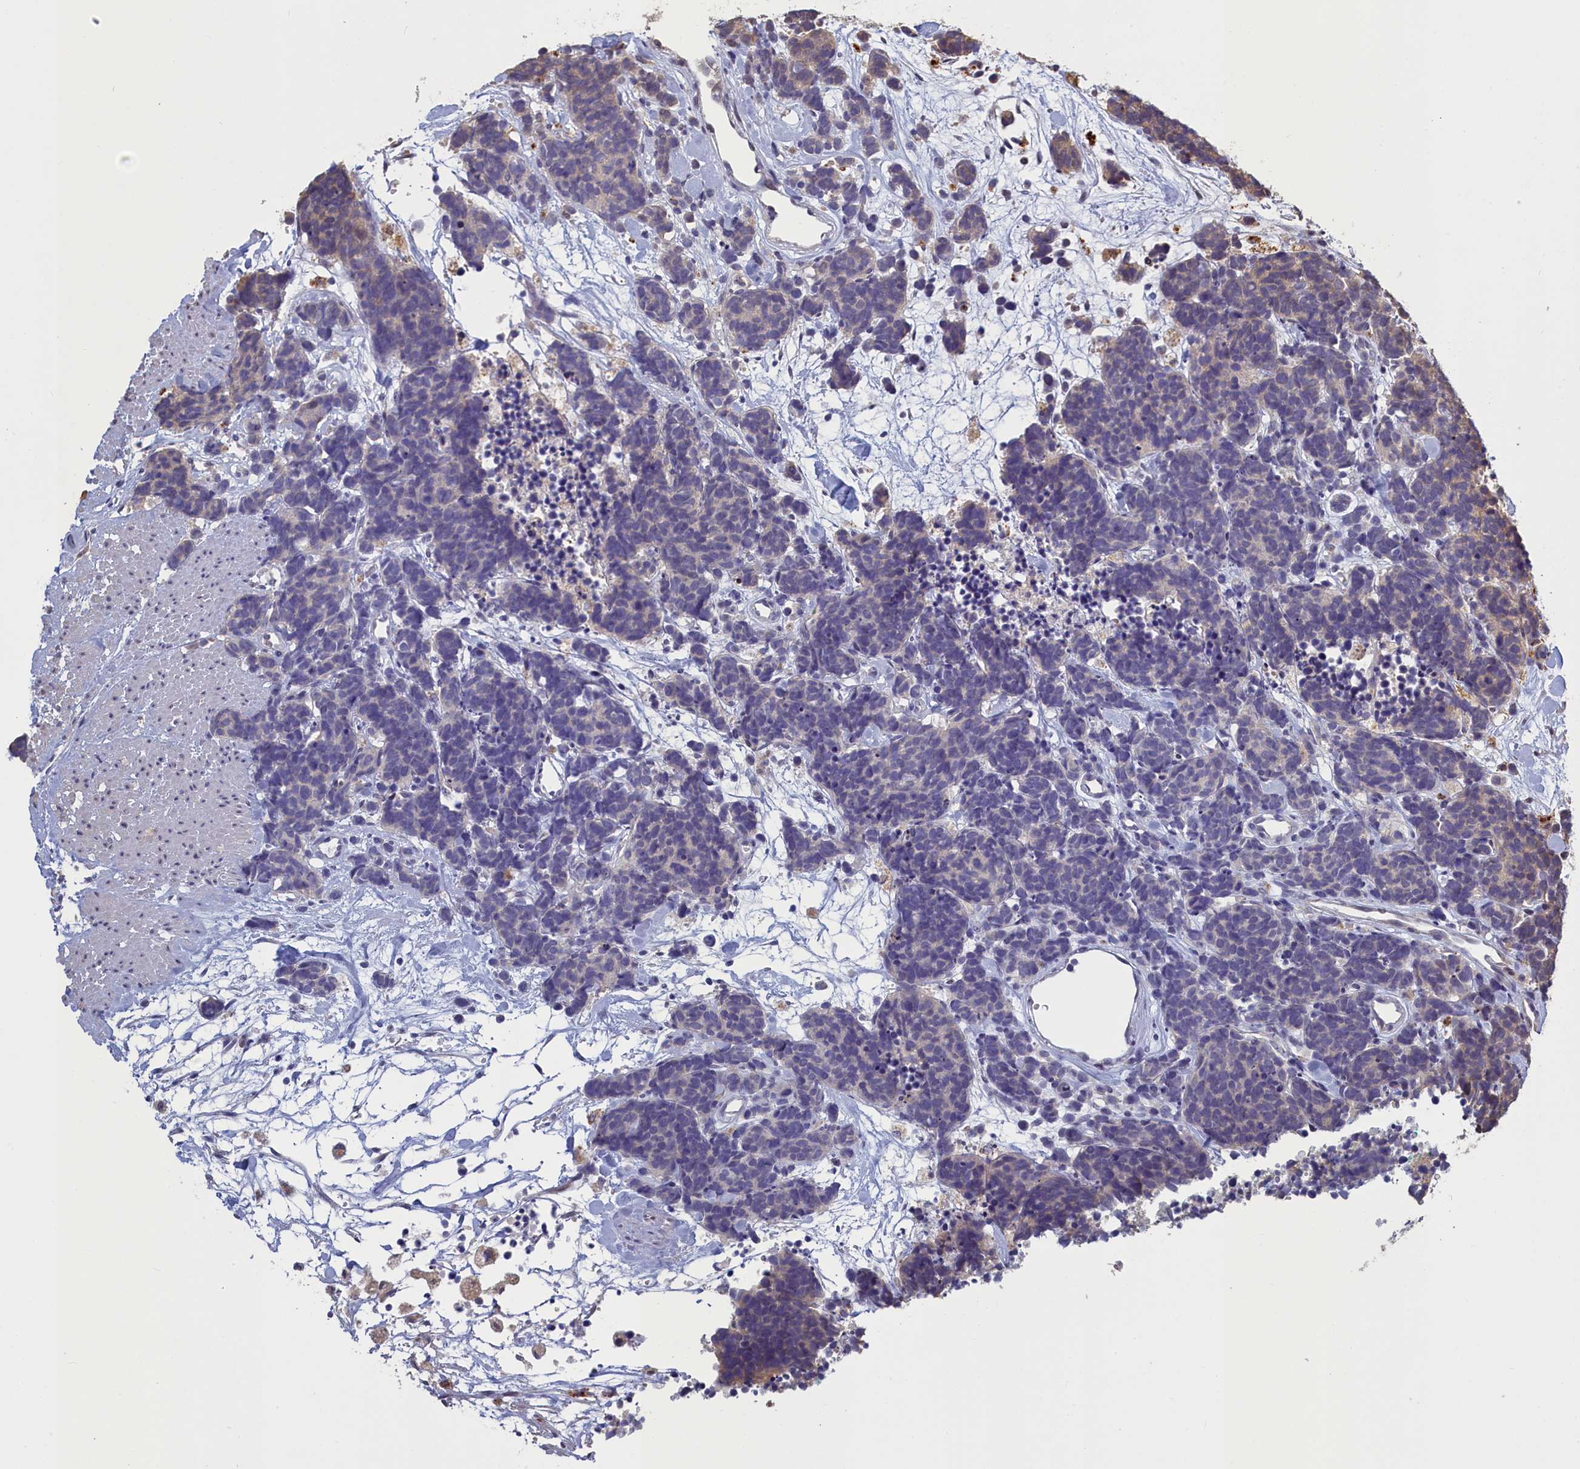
{"staining": {"intensity": "weak", "quantity": "<25%", "location": "cytoplasmic/membranous"}, "tissue": "carcinoid", "cell_type": "Tumor cells", "image_type": "cancer", "snomed": [{"axis": "morphology", "description": "Carcinoma, NOS"}, {"axis": "morphology", "description": "Carcinoid, malignant, NOS"}, {"axis": "topography", "description": "Urinary bladder"}], "caption": "There is no significant staining in tumor cells of carcinoid.", "gene": "UCHL3", "patient": {"sex": "male", "age": 57}}